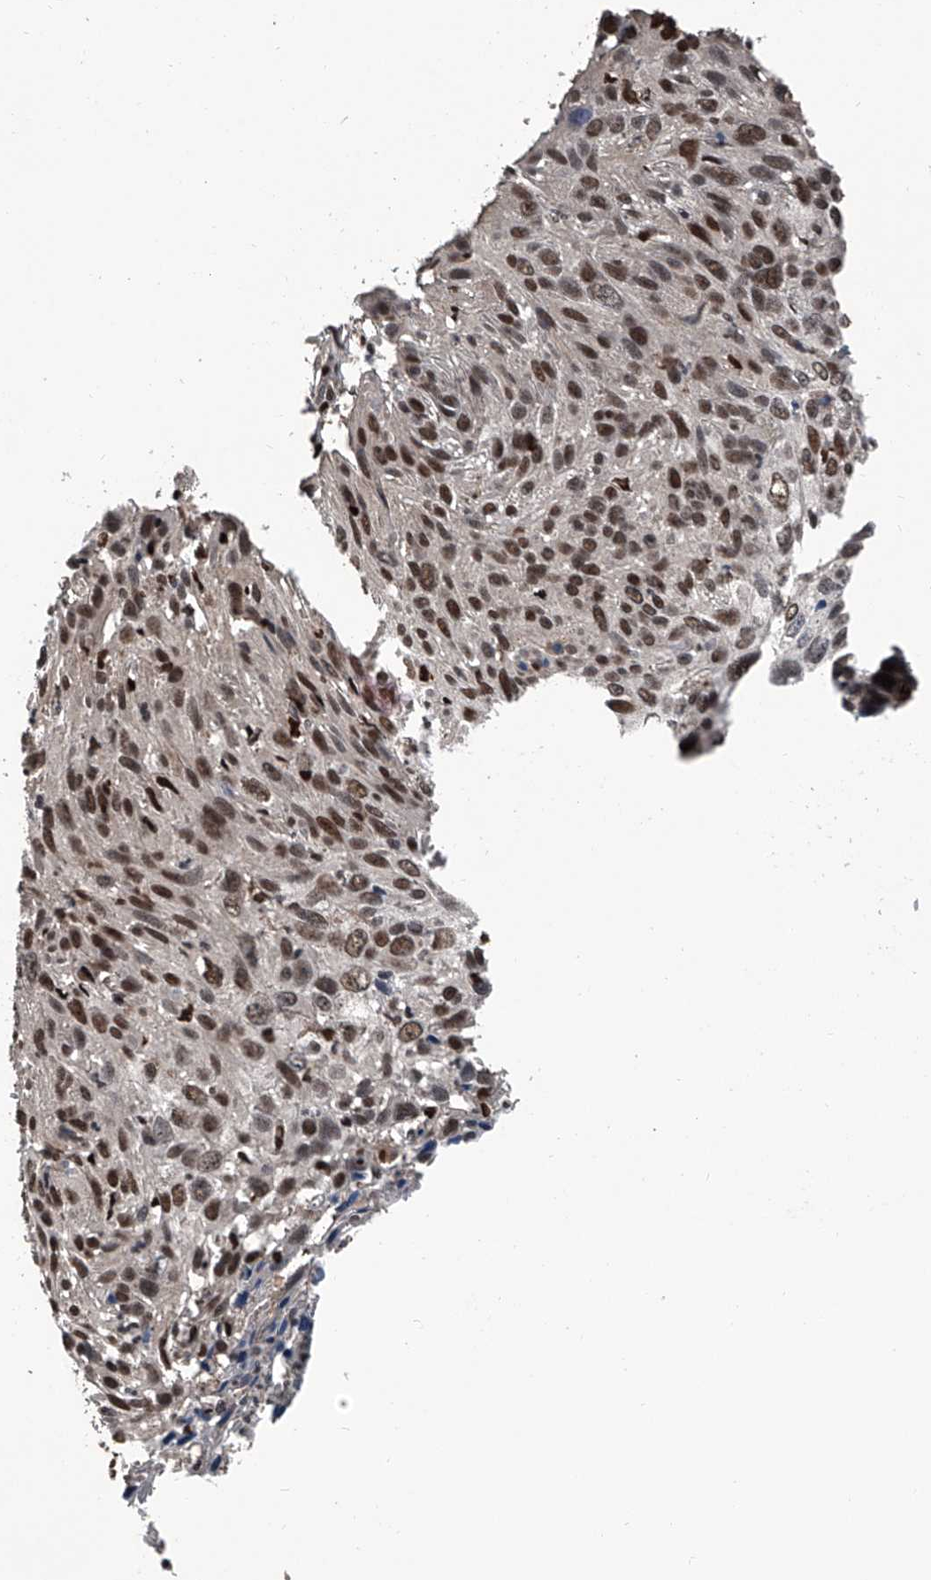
{"staining": {"intensity": "moderate", "quantity": "<25%", "location": "nuclear"}, "tissue": "cervical cancer", "cell_type": "Tumor cells", "image_type": "cancer", "snomed": [{"axis": "morphology", "description": "Squamous cell carcinoma, NOS"}, {"axis": "topography", "description": "Cervix"}], "caption": "Protein staining by IHC displays moderate nuclear expression in approximately <25% of tumor cells in cervical cancer.", "gene": "FKBP5", "patient": {"sex": "female", "age": 51}}